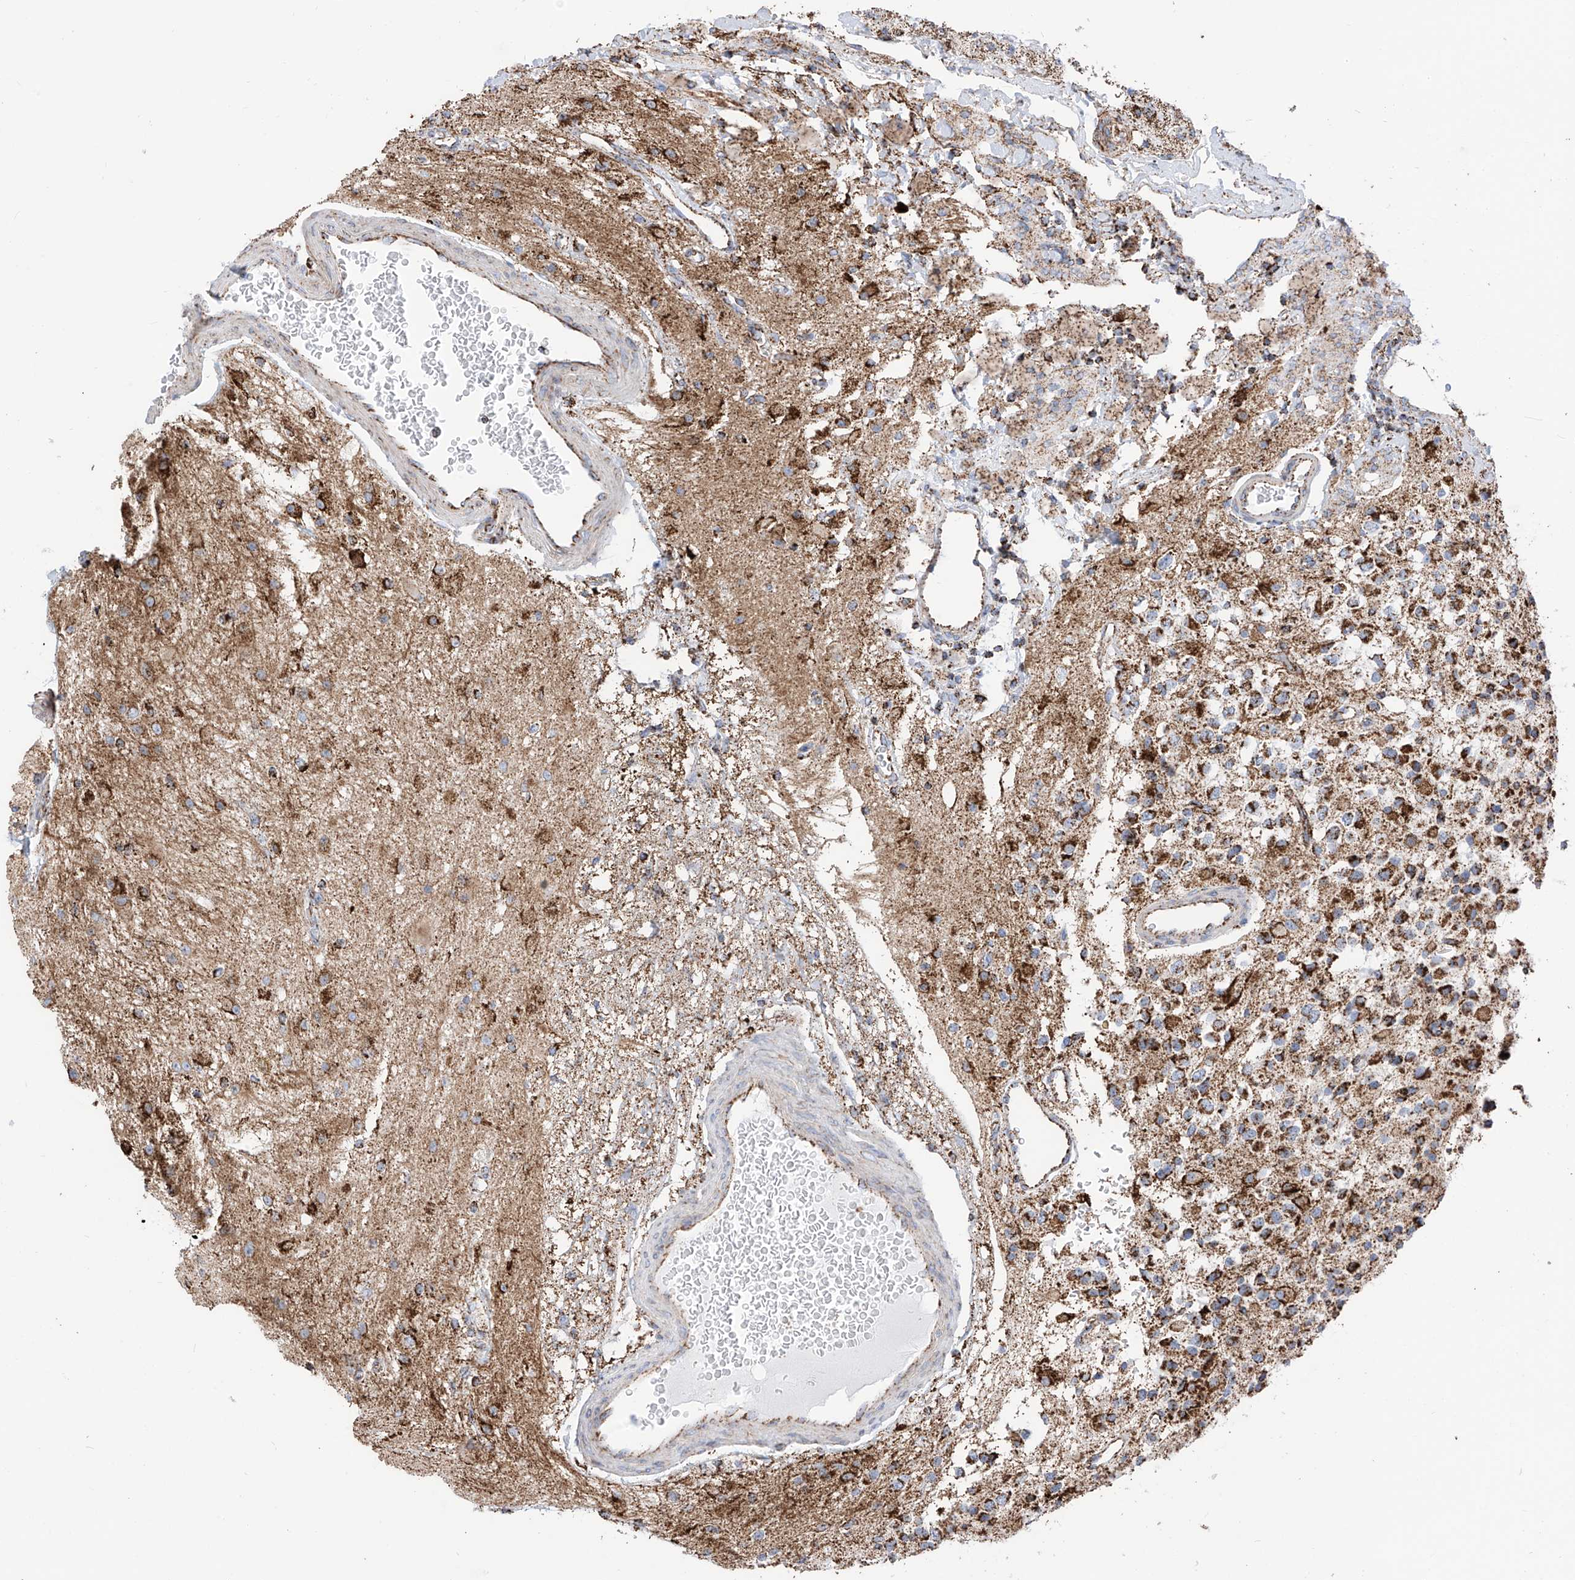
{"staining": {"intensity": "strong", "quantity": "25%-75%", "location": "cytoplasmic/membranous"}, "tissue": "glioma", "cell_type": "Tumor cells", "image_type": "cancer", "snomed": [{"axis": "morphology", "description": "Glioma, malignant, High grade"}, {"axis": "topography", "description": "Brain"}], "caption": "There is high levels of strong cytoplasmic/membranous expression in tumor cells of glioma, as demonstrated by immunohistochemical staining (brown color).", "gene": "COX5B", "patient": {"sex": "male", "age": 34}}